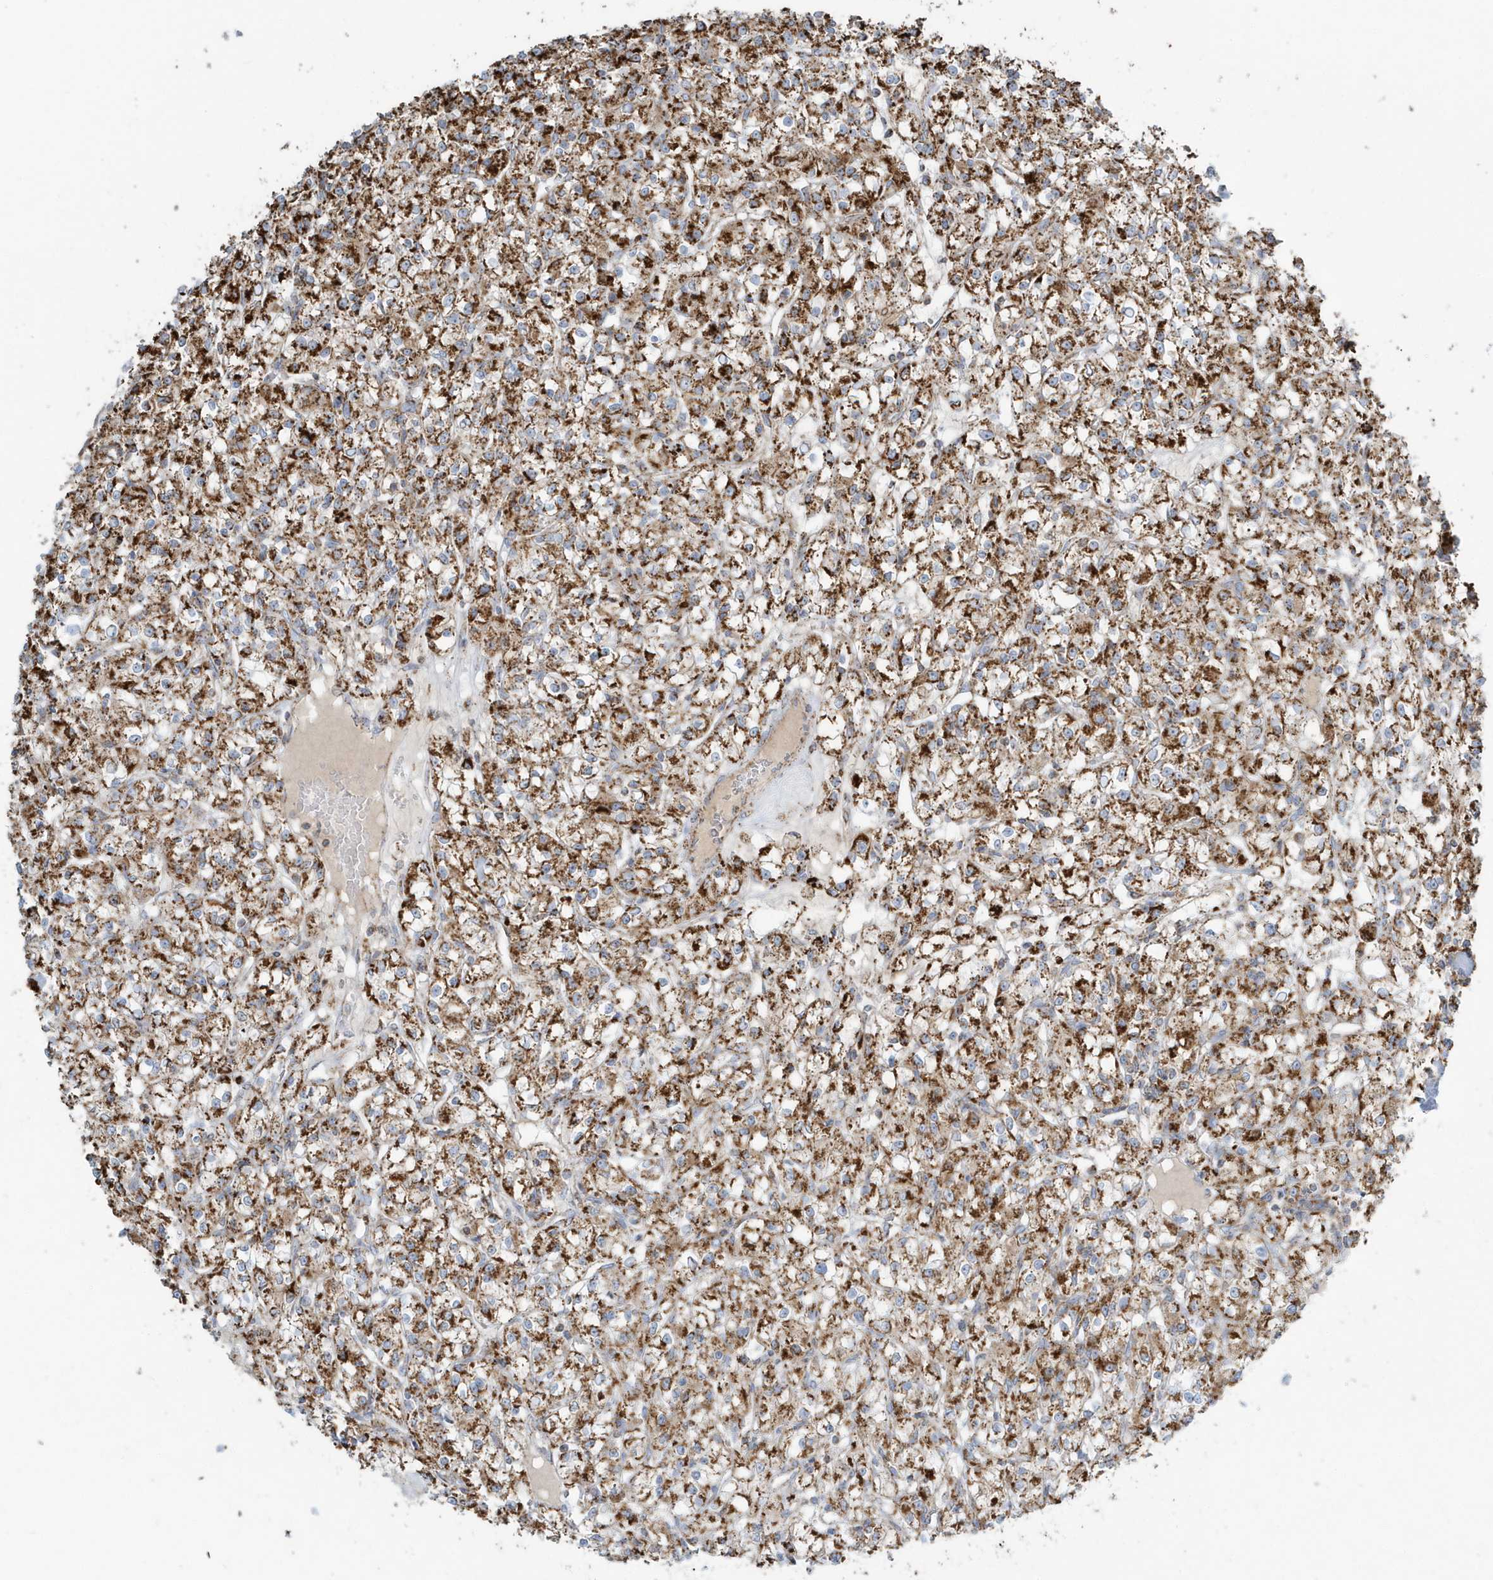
{"staining": {"intensity": "strong", "quantity": ">75%", "location": "cytoplasmic/membranous"}, "tissue": "renal cancer", "cell_type": "Tumor cells", "image_type": "cancer", "snomed": [{"axis": "morphology", "description": "Adenocarcinoma, NOS"}, {"axis": "topography", "description": "Kidney"}], "caption": "The histopathology image exhibits a brown stain indicating the presence of a protein in the cytoplasmic/membranous of tumor cells in renal cancer (adenocarcinoma).", "gene": "RAB11FIP3", "patient": {"sex": "female", "age": 59}}